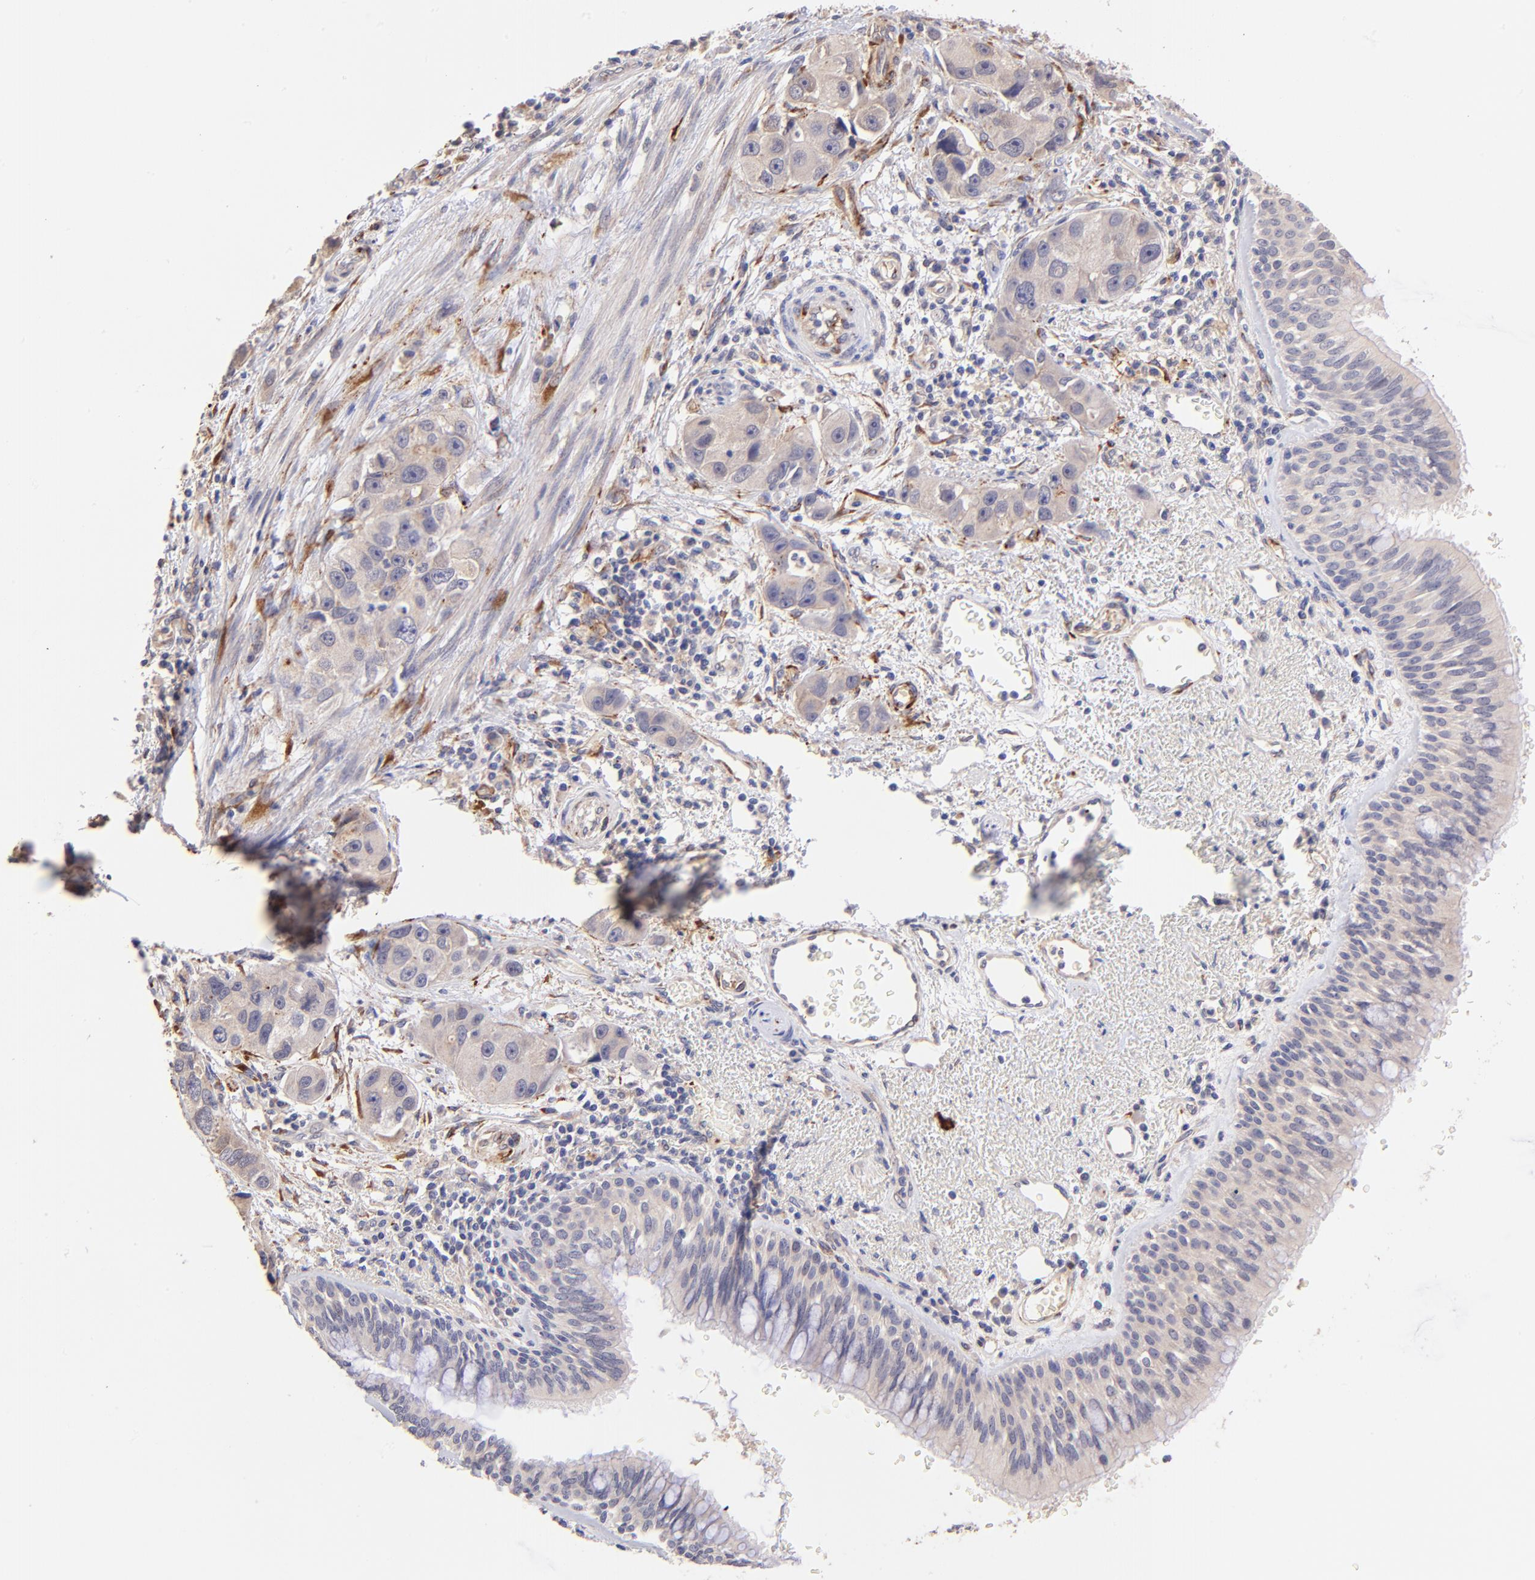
{"staining": {"intensity": "weak", "quantity": "25%-75%", "location": "cytoplasmic/membranous"}, "tissue": "bronchus", "cell_type": "Respiratory epithelial cells", "image_type": "normal", "snomed": [{"axis": "morphology", "description": "Normal tissue, NOS"}, {"axis": "morphology", "description": "Adenocarcinoma, NOS"}, {"axis": "morphology", "description": "Adenocarcinoma, metastatic, NOS"}, {"axis": "topography", "description": "Lymph node"}, {"axis": "topography", "description": "Bronchus"}, {"axis": "topography", "description": "Lung"}], "caption": "Respiratory epithelial cells demonstrate low levels of weak cytoplasmic/membranous staining in about 25%-75% of cells in normal bronchus. (DAB IHC, brown staining for protein, blue staining for nuclei).", "gene": "SPARC", "patient": {"sex": "female", "age": 54}}